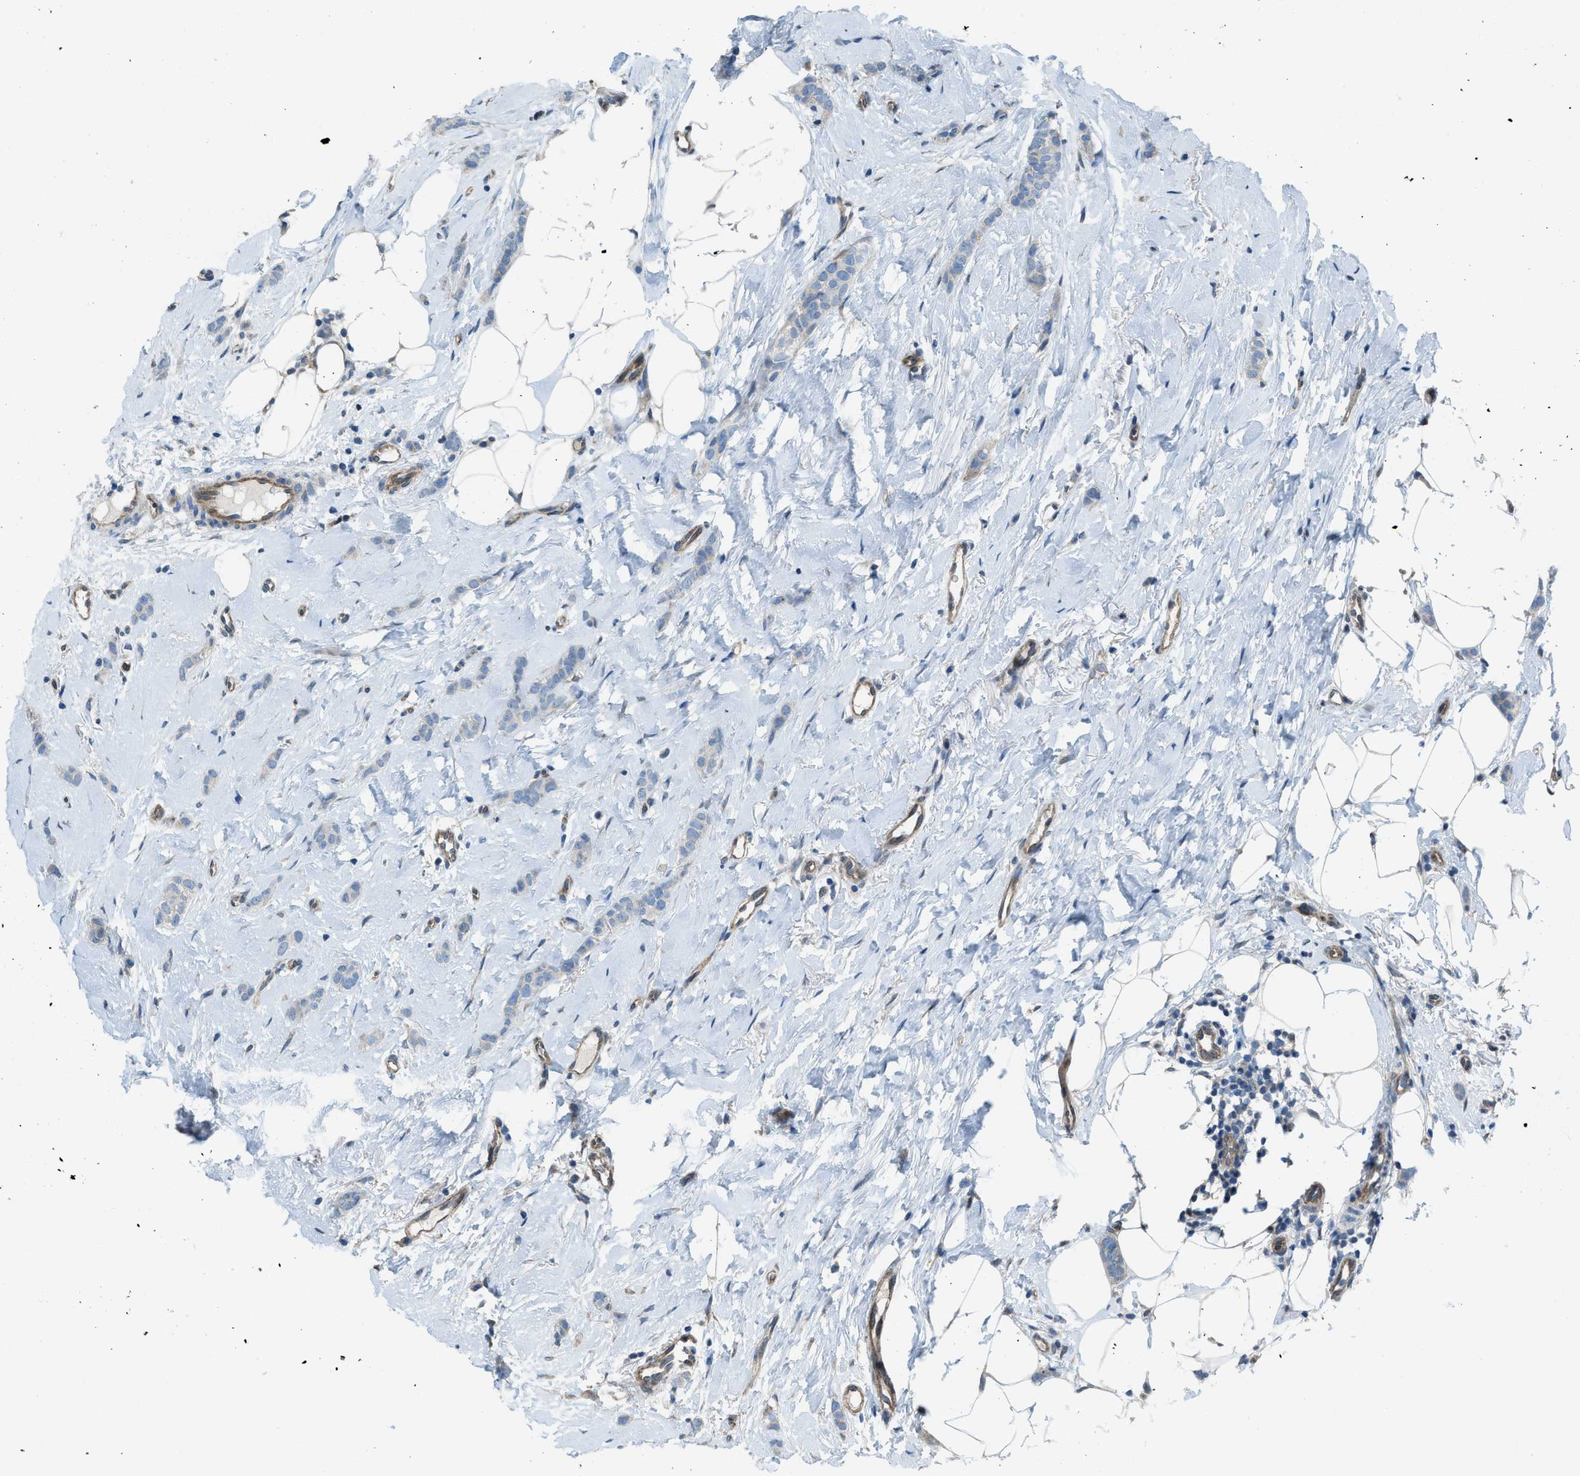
{"staining": {"intensity": "negative", "quantity": "none", "location": "none"}, "tissue": "breast cancer", "cell_type": "Tumor cells", "image_type": "cancer", "snomed": [{"axis": "morphology", "description": "Lobular carcinoma"}, {"axis": "topography", "description": "Skin"}, {"axis": "topography", "description": "Breast"}], "caption": "Immunohistochemical staining of breast cancer reveals no significant staining in tumor cells.", "gene": "PRKN", "patient": {"sex": "female", "age": 46}}